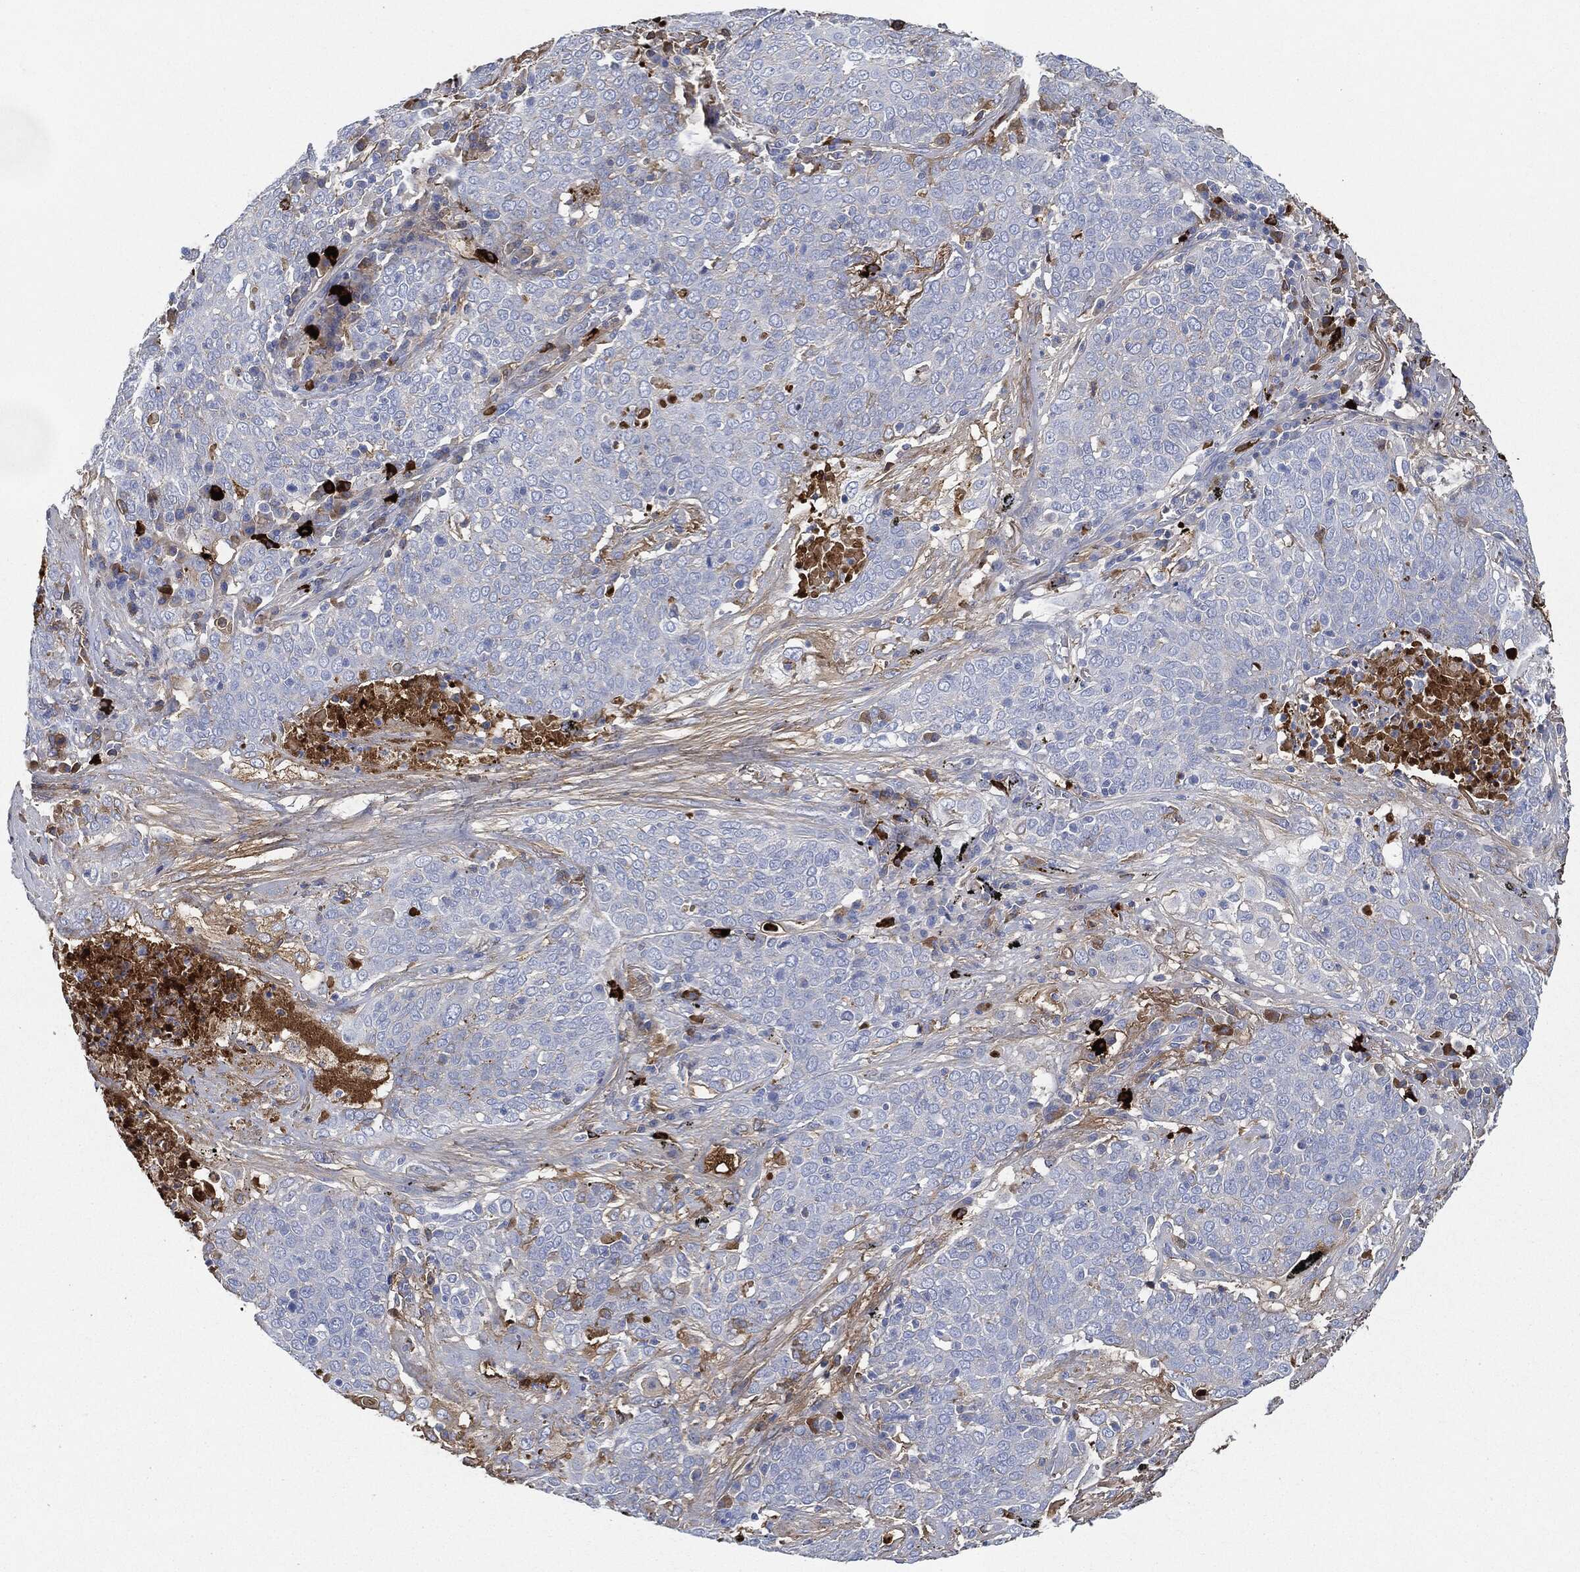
{"staining": {"intensity": "negative", "quantity": "none", "location": "none"}, "tissue": "lung cancer", "cell_type": "Tumor cells", "image_type": "cancer", "snomed": [{"axis": "morphology", "description": "Squamous cell carcinoma, NOS"}, {"axis": "topography", "description": "Lung"}], "caption": "Immunohistochemical staining of squamous cell carcinoma (lung) reveals no significant expression in tumor cells.", "gene": "IGLV6-57", "patient": {"sex": "male", "age": 82}}